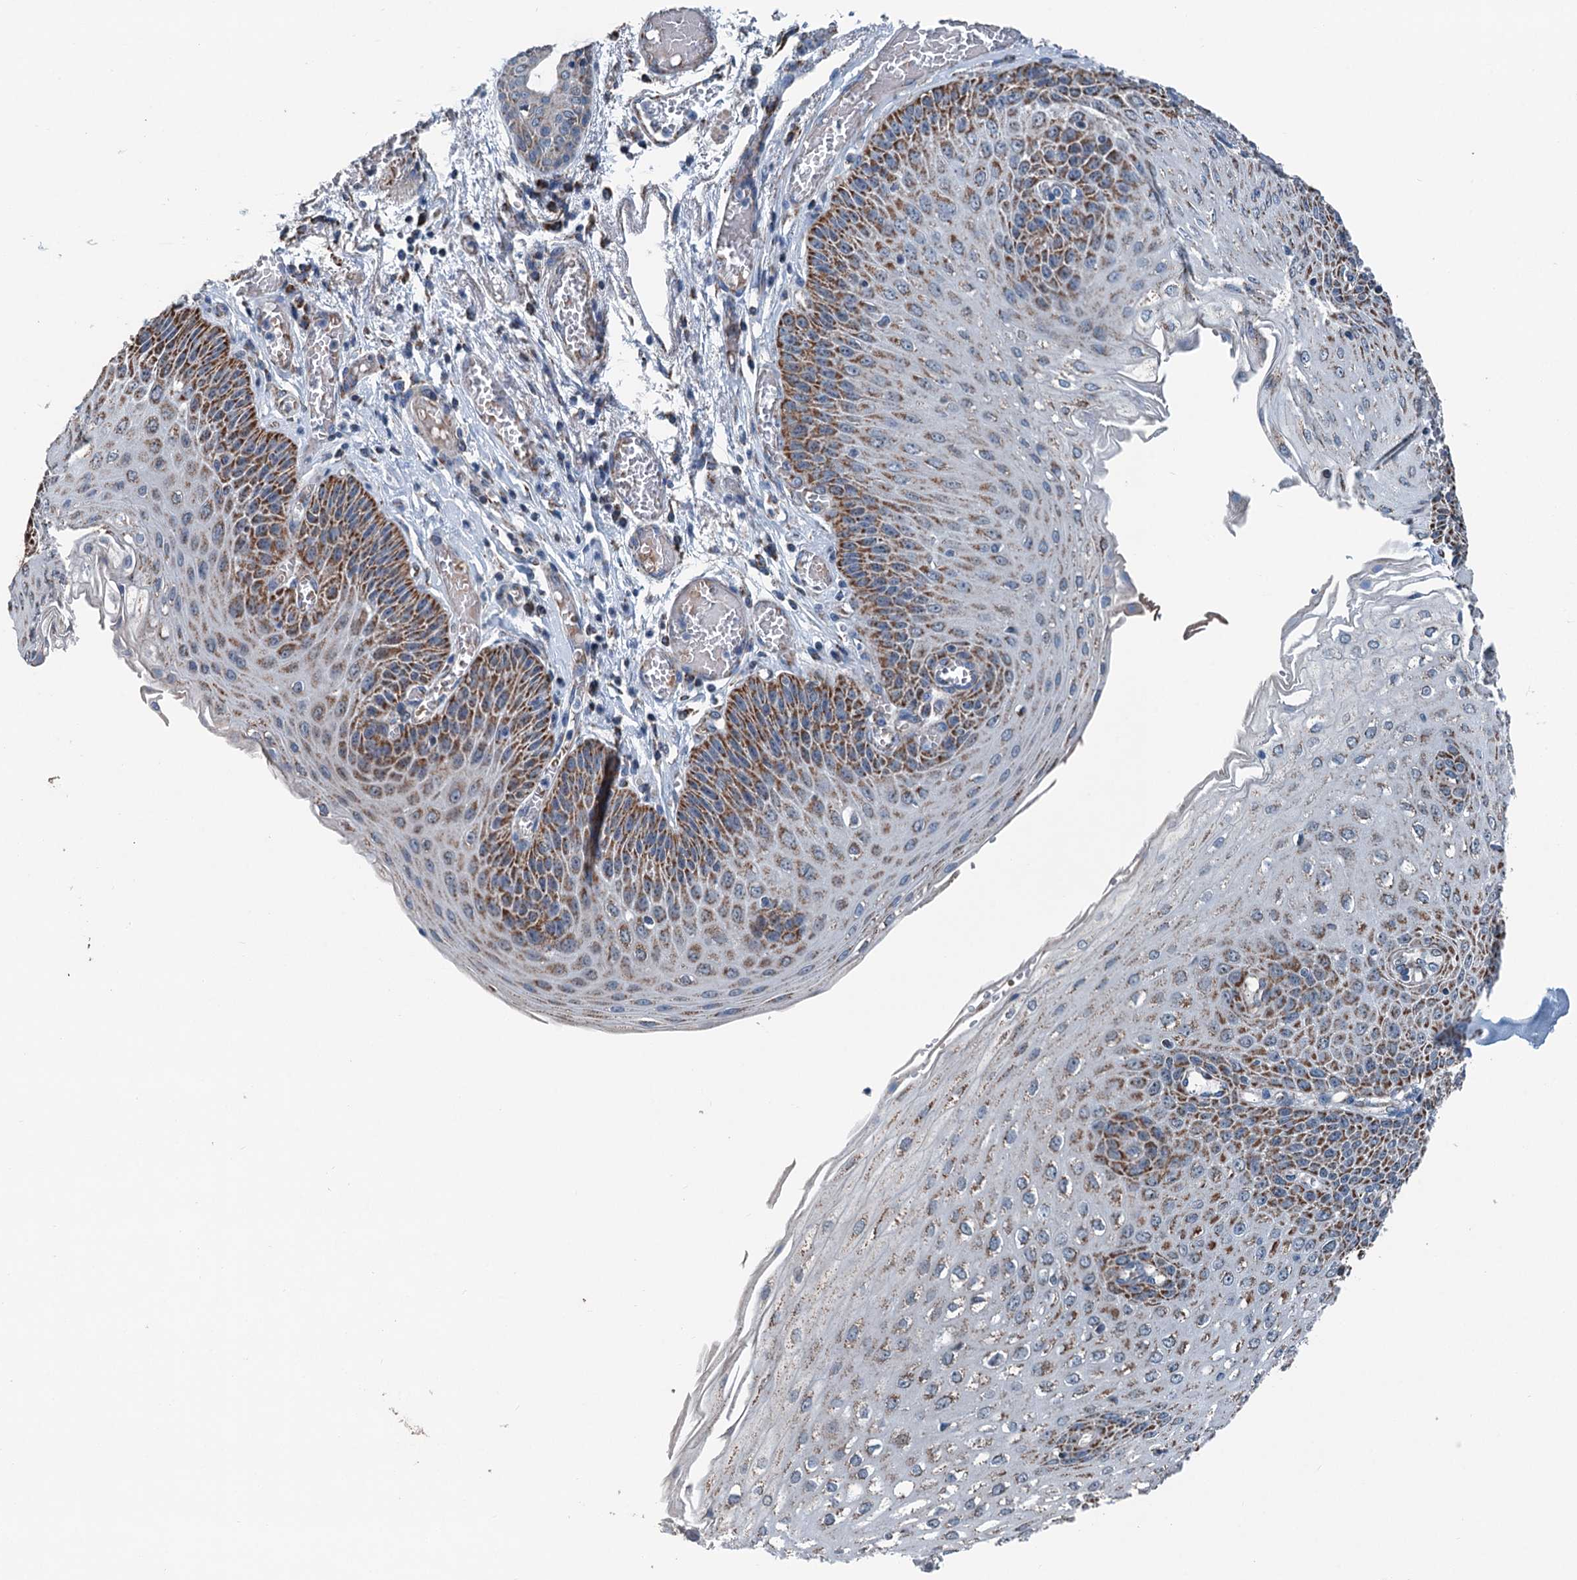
{"staining": {"intensity": "strong", "quantity": ">75%", "location": "cytoplasmic/membranous"}, "tissue": "esophagus", "cell_type": "Squamous epithelial cells", "image_type": "normal", "snomed": [{"axis": "morphology", "description": "Normal tissue, NOS"}, {"axis": "topography", "description": "Esophagus"}], "caption": "Brown immunohistochemical staining in normal human esophagus demonstrates strong cytoplasmic/membranous staining in about >75% of squamous epithelial cells. The staining was performed using DAB, with brown indicating positive protein expression. Nuclei are stained blue with hematoxylin.", "gene": "TRPT1", "patient": {"sex": "male", "age": 81}}